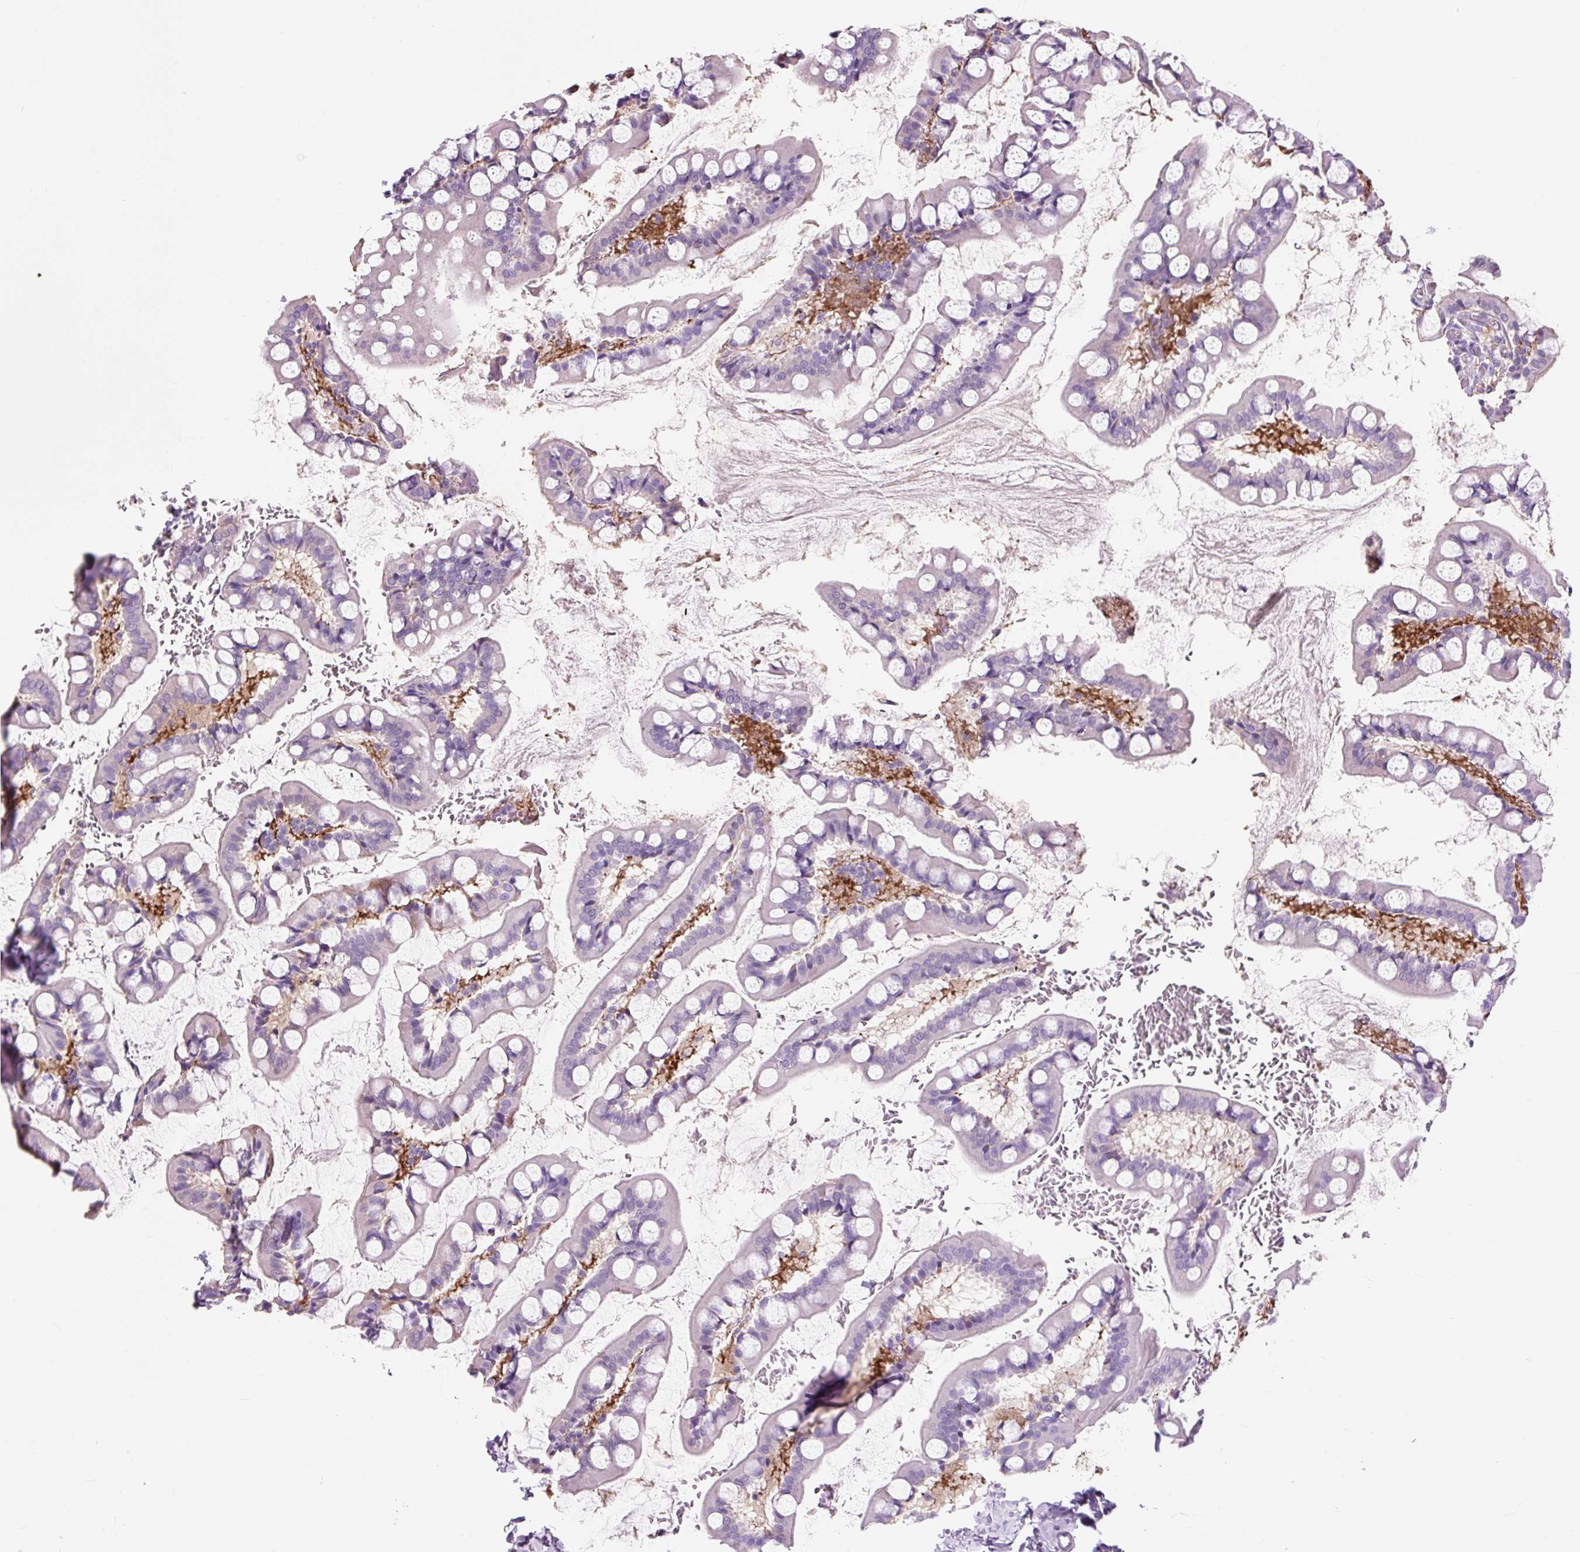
{"staining": {"intensity": "weak", "quantity": "25%-75%", "location": "cytoplasmic/membranous"}, "tissue": "small intestine", "cell_type": "Glandular cells", "image_type": "normal", "snomed": [{"axis": "morphology", "description": "Normal tissue, NOS"}, {"axis": "topography", "description": "Small intestine"}], "caption": "Immunohistochemistry (IHC) (DAB (3,3'-diaminobenzidine)) staining of normal small intestine demonstrates weak cytoplasmic/membranous protein positivity in about 25%-75% of glandular cells.", "gene": "OR10A7", "patient": {"sex": "male", "age": 52}}